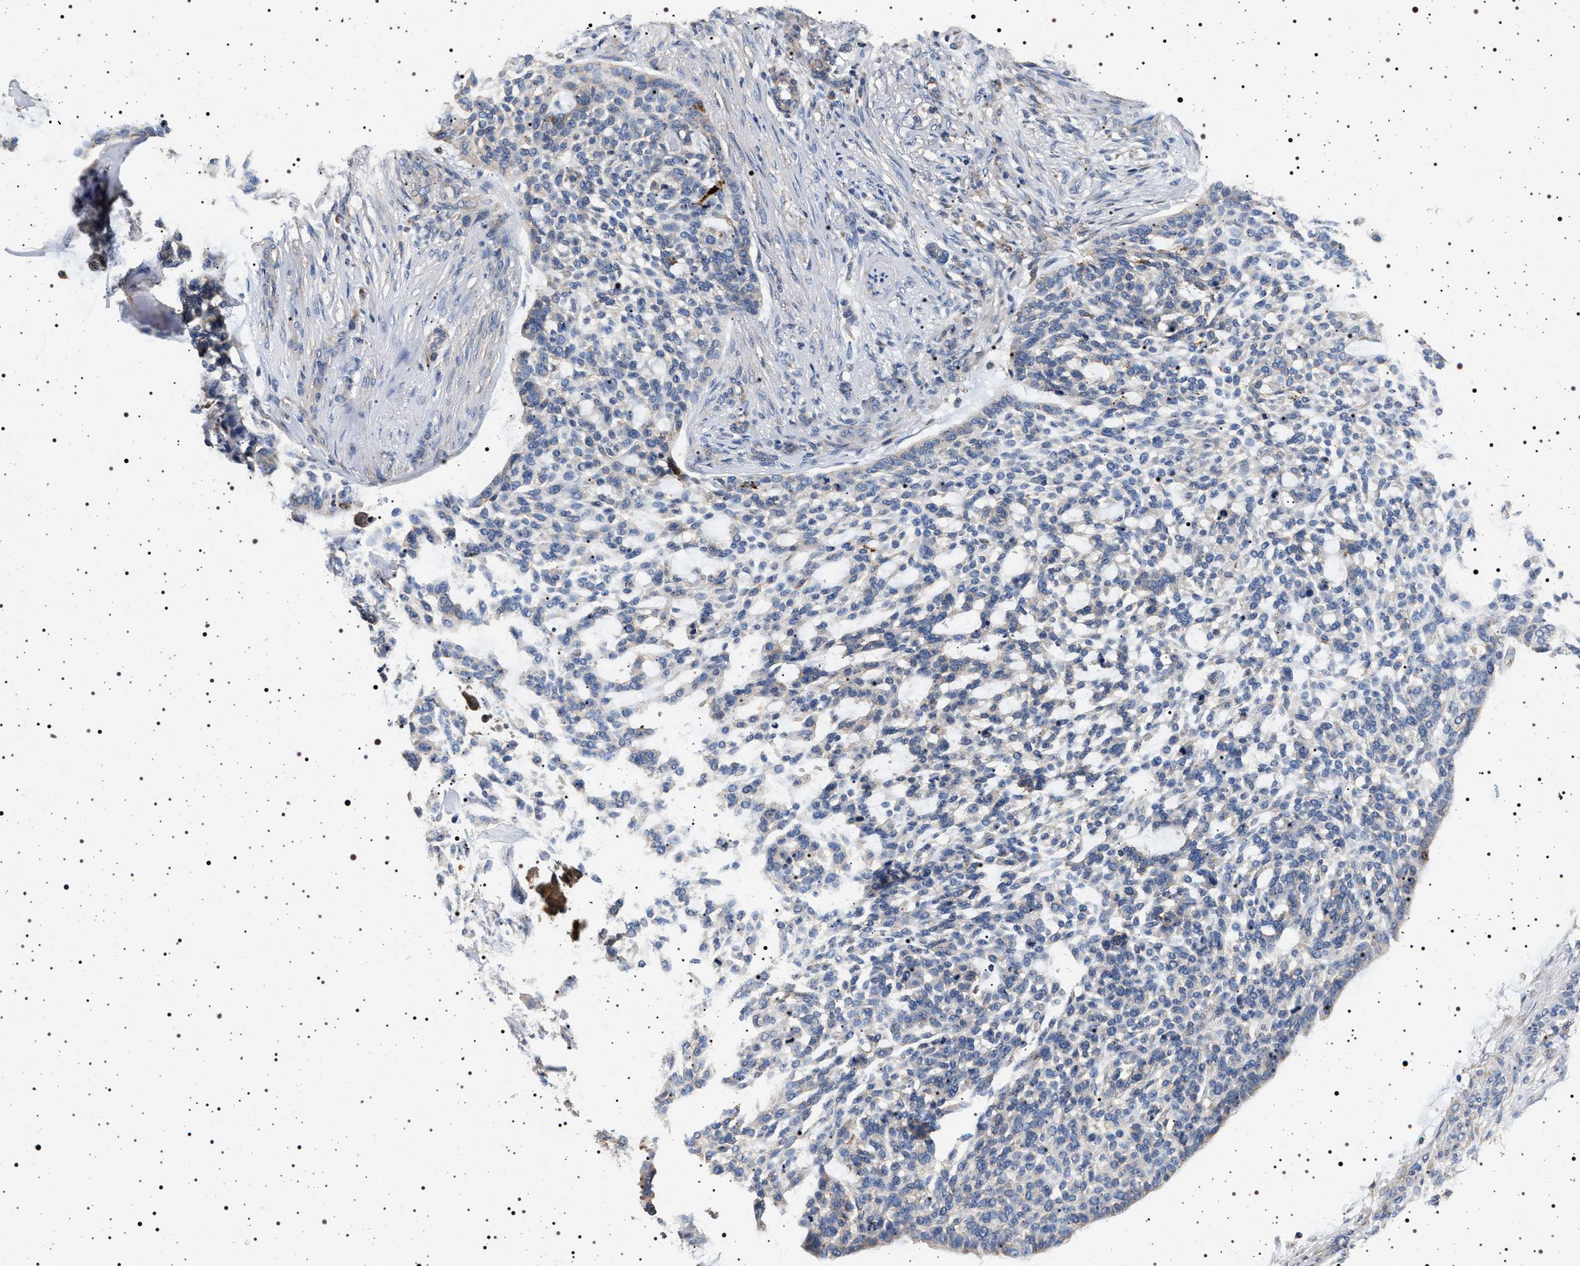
{"staining": {"intensity": "negative", "quantity": "none", "location": "none"}, "tissue": "skin cancer", "cell_type": "Tumor cells", "image_type": "cancer", "snomed": [{"axis": "morphology", "description": "Basal cell carcinoma"}, {"axis": "topography", "description": "Skin"}], "caption": "DAB (3,3'-diaminobenzidine) immunohistochemical staining of skin cancer (basal cell carcinoma) reveals no significant expression in tumor cells.", "gene": "DCBLD2", "patient": {"sex": "female", "age": 64}}